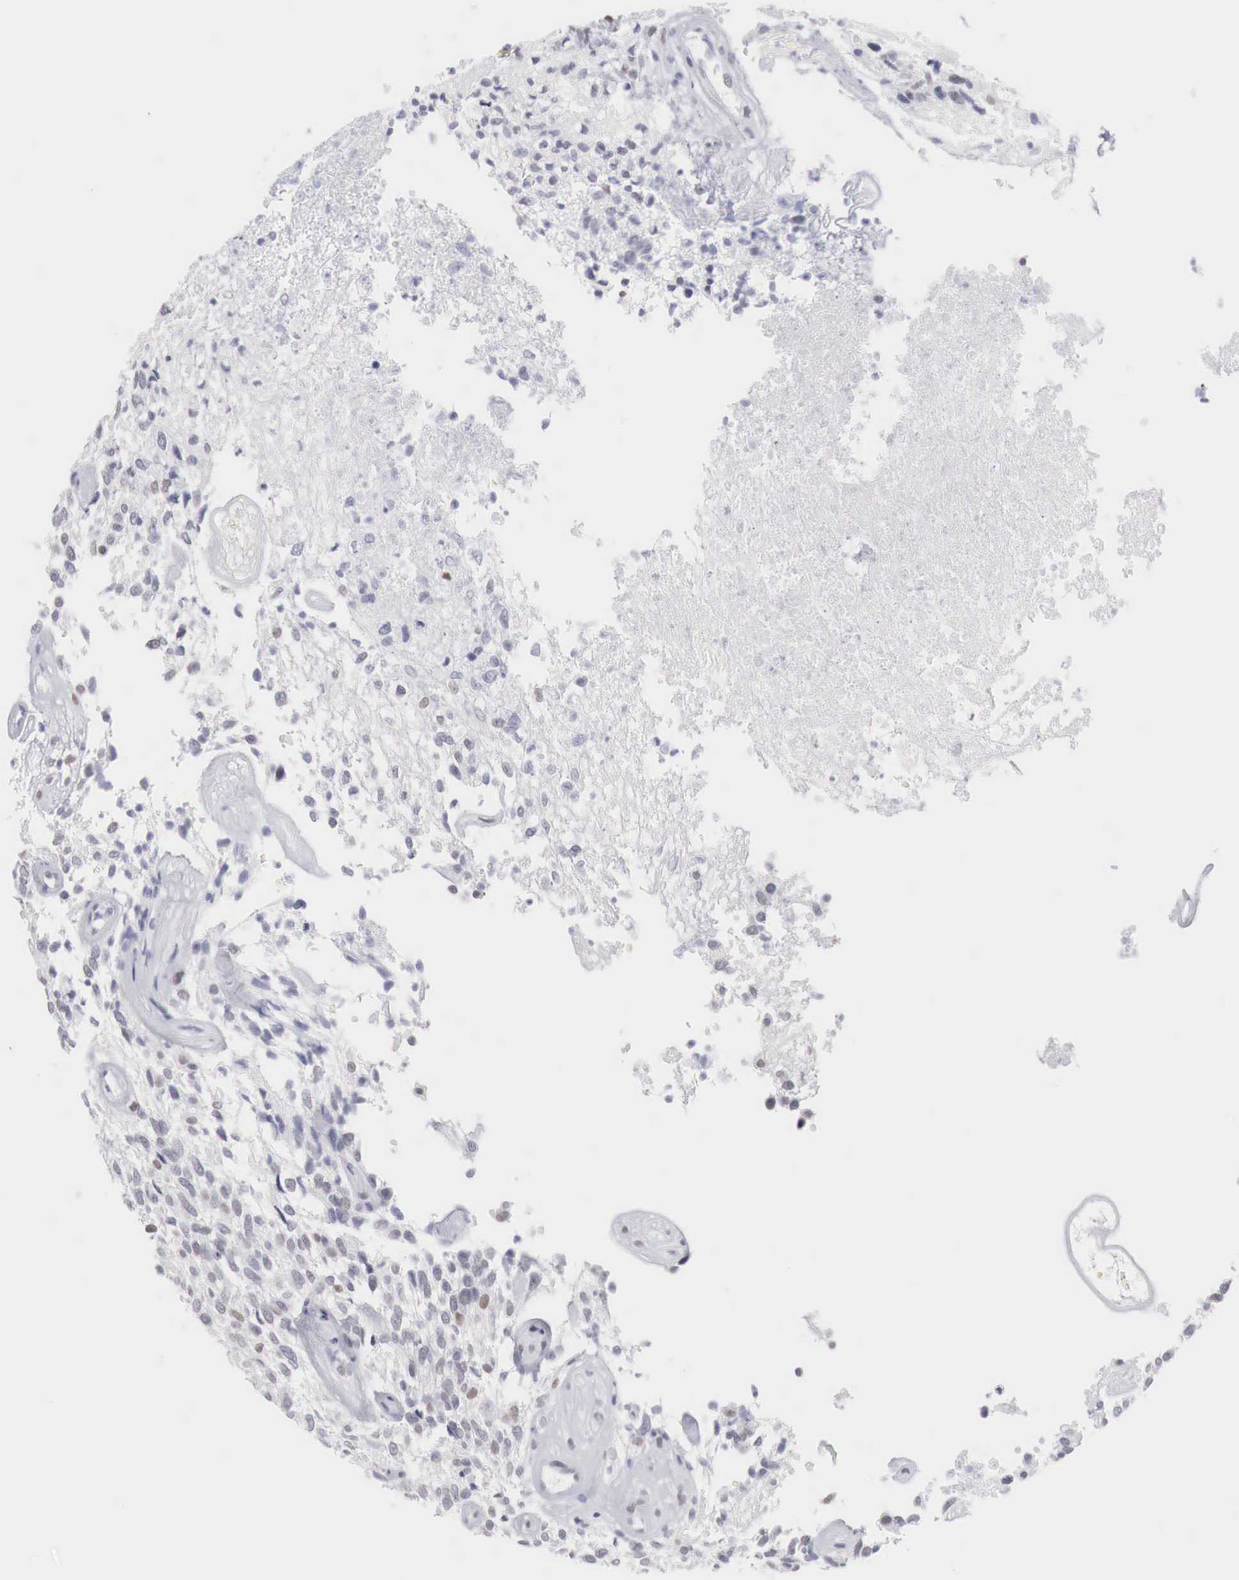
{"staining": {"intensity": "moderate", "quantity": "25%-75%", "location": "nuclear"}, "tissue": "glioma", "cell_type": "Tumor cells", "image_type": "cancer", "snomed": [{"axis": "morphology", "description": "Glioma, malignant, High grade"}, {"axis": "topography", "description": "Brain"}], "caption": "Human glioma stained with a protein marker demonstrates moderate staining in tumor cells.", "gene": "FOXP2", "patient": {"sex": "male", "age": 77}}